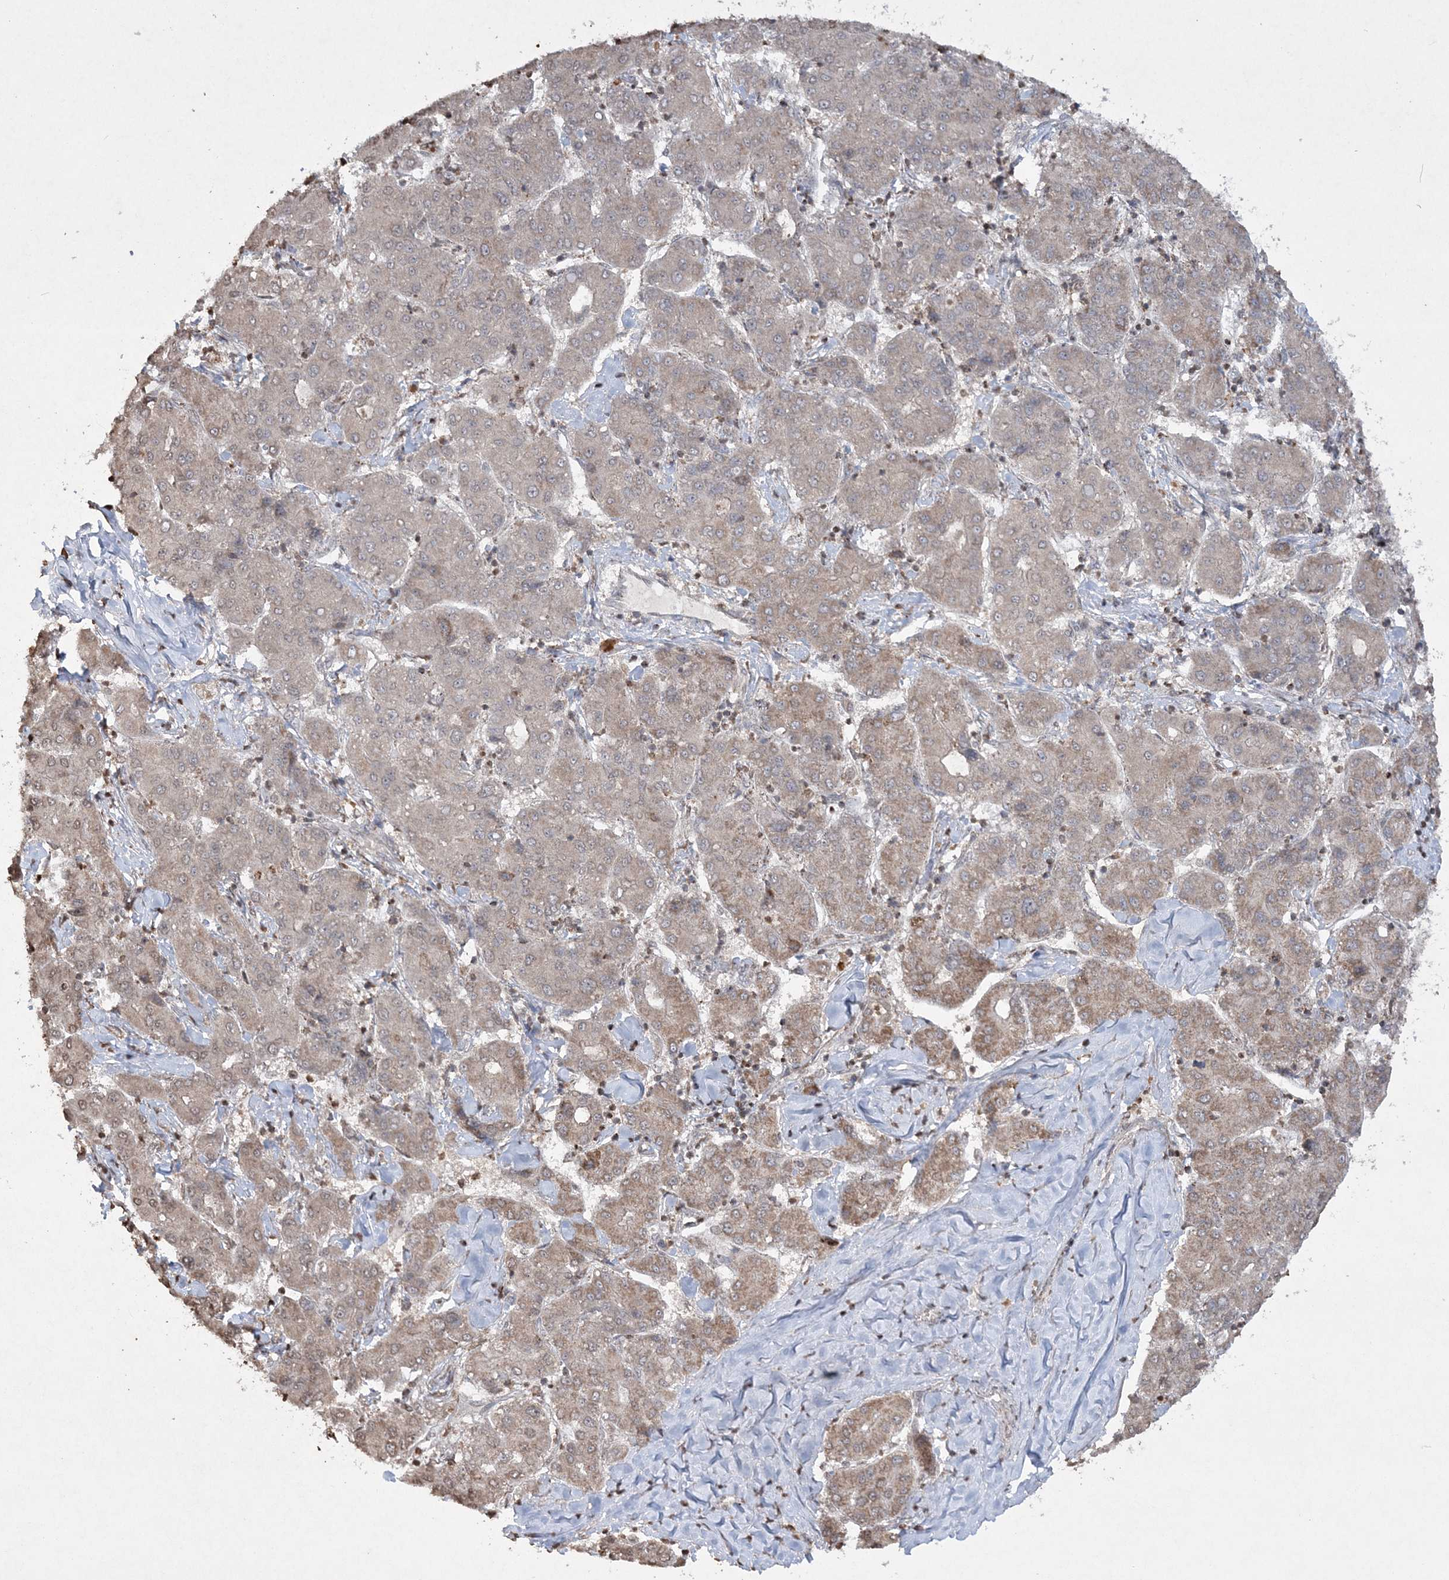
{"staining": {"intensity": "moderate", "quantity": ">75%", "location": "cytoplasmic/membranous"}, "tissue": "liver cancer", "cell_type": "Tumor cells", "image_type": "cancer", "snomed": [{"axis": "morphology", "description": "Carcinoma, Hepatocellular, NOS"}, {"axis": "topography", "description": "Liver"}], "caption": "A high-resolution image shows IHC staining of liver cancer (hepatocellular carcinoma), which exhibits moderate cytoplasmic/membranous expression in about >75% of tumor cells. The staining is performed using DAB (3,3'-diaminobenzidine) brown chromogen to label protein expression. The nuclei are counter-stained blue using hematoxylin.", "gene": "TTC7A", "patient": {"sex": "male", "age": 65}}